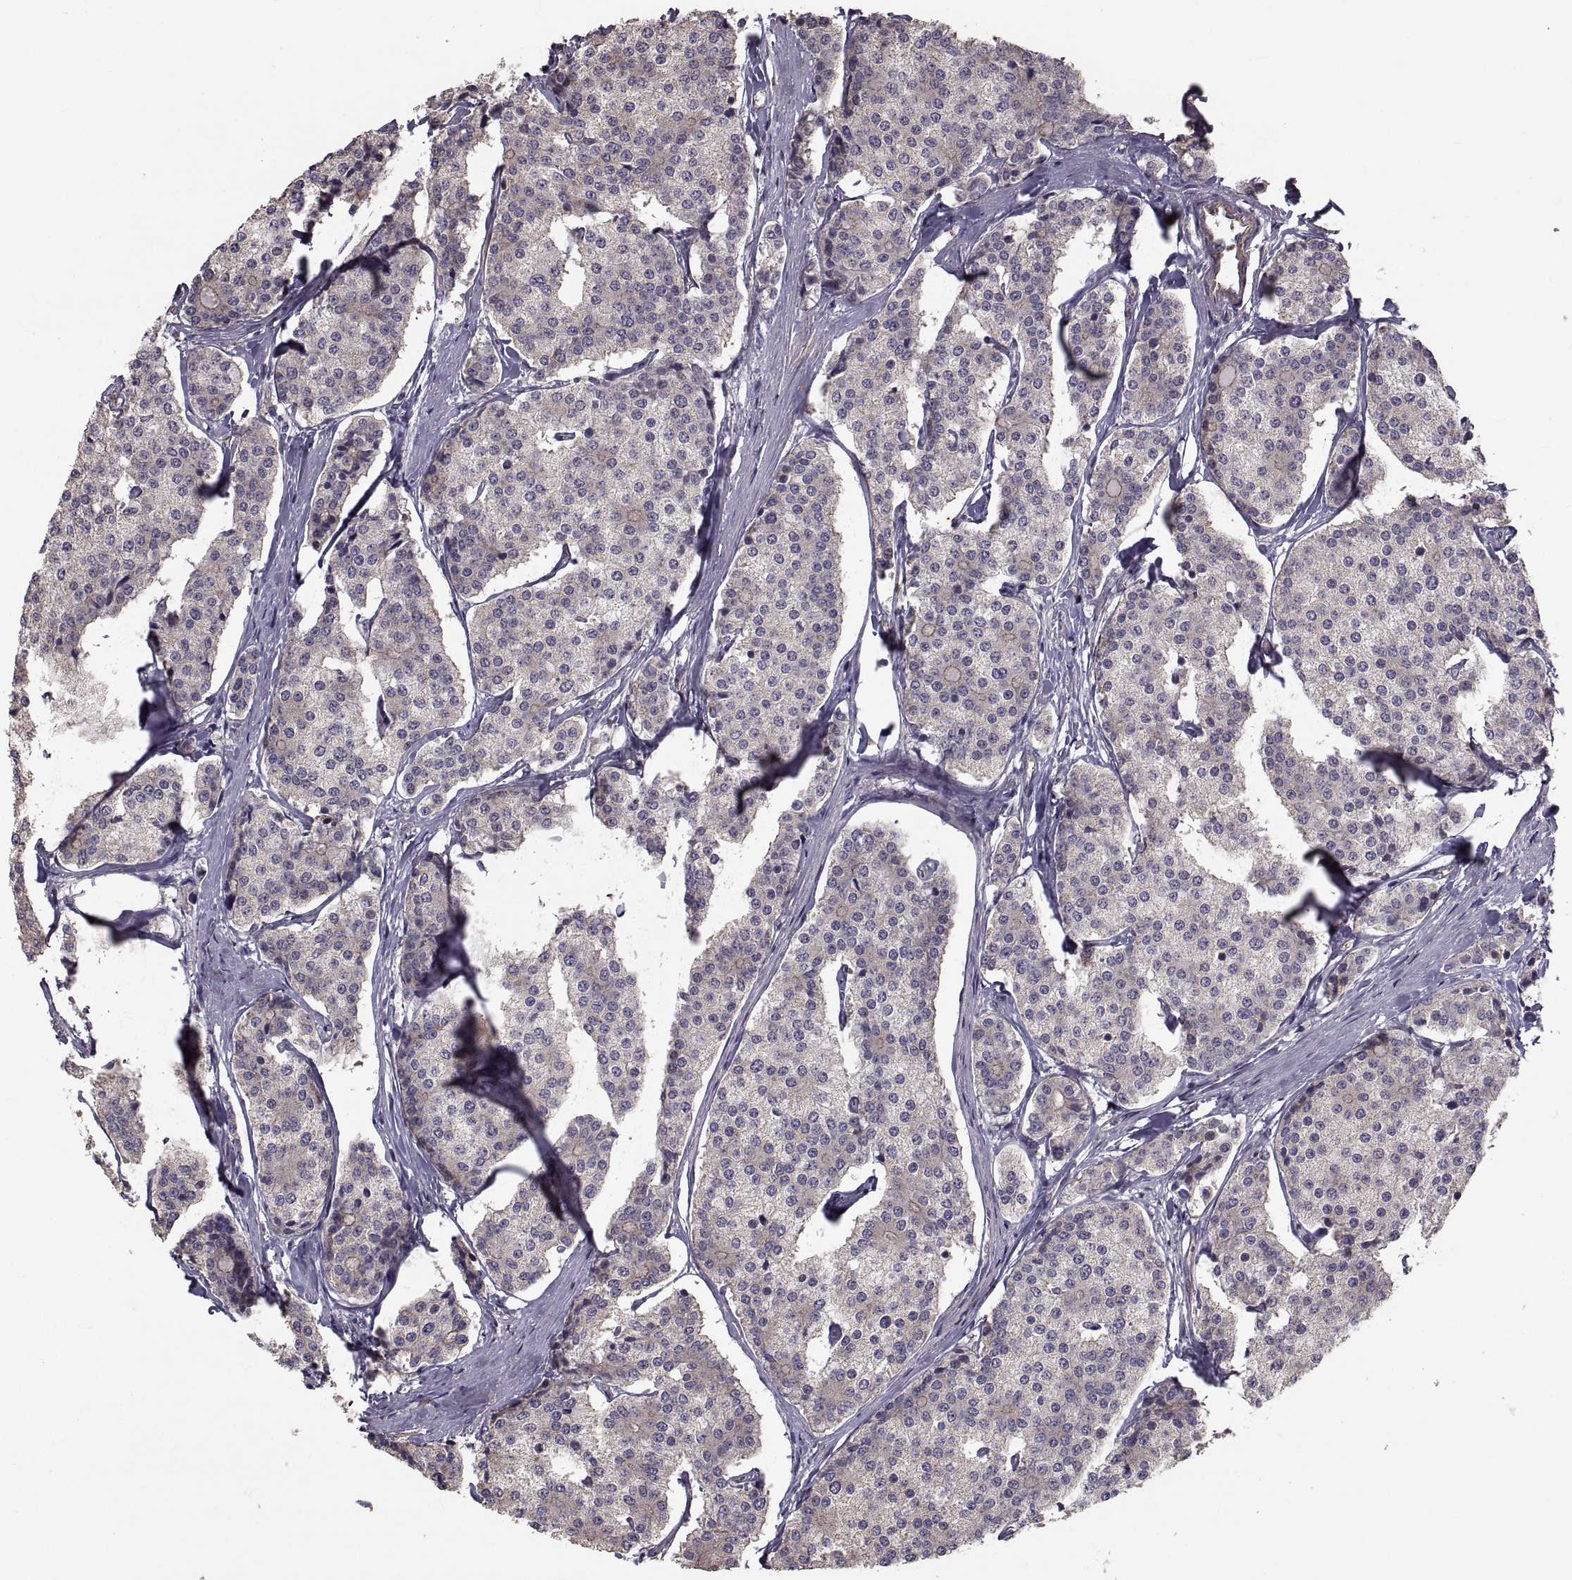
{"staining": {"intensity": "negative", "quantity": "none", "location": "none"}, "tissue": "carcinoid", "cell_type": "Tumor cells", "image_type": "cancer", "snomed": [{"axis": "morphology", "description": "Carcinoid, malignant, NOS"}, {"axis": "topography", "description": "Small intestine"}], "caption": "Immunohistochemistry of human carcinoid (malignant) reveals no positivity in tumor cells.", "gene": "PMM2", "patient": {"sex": "female", "age": 65}}